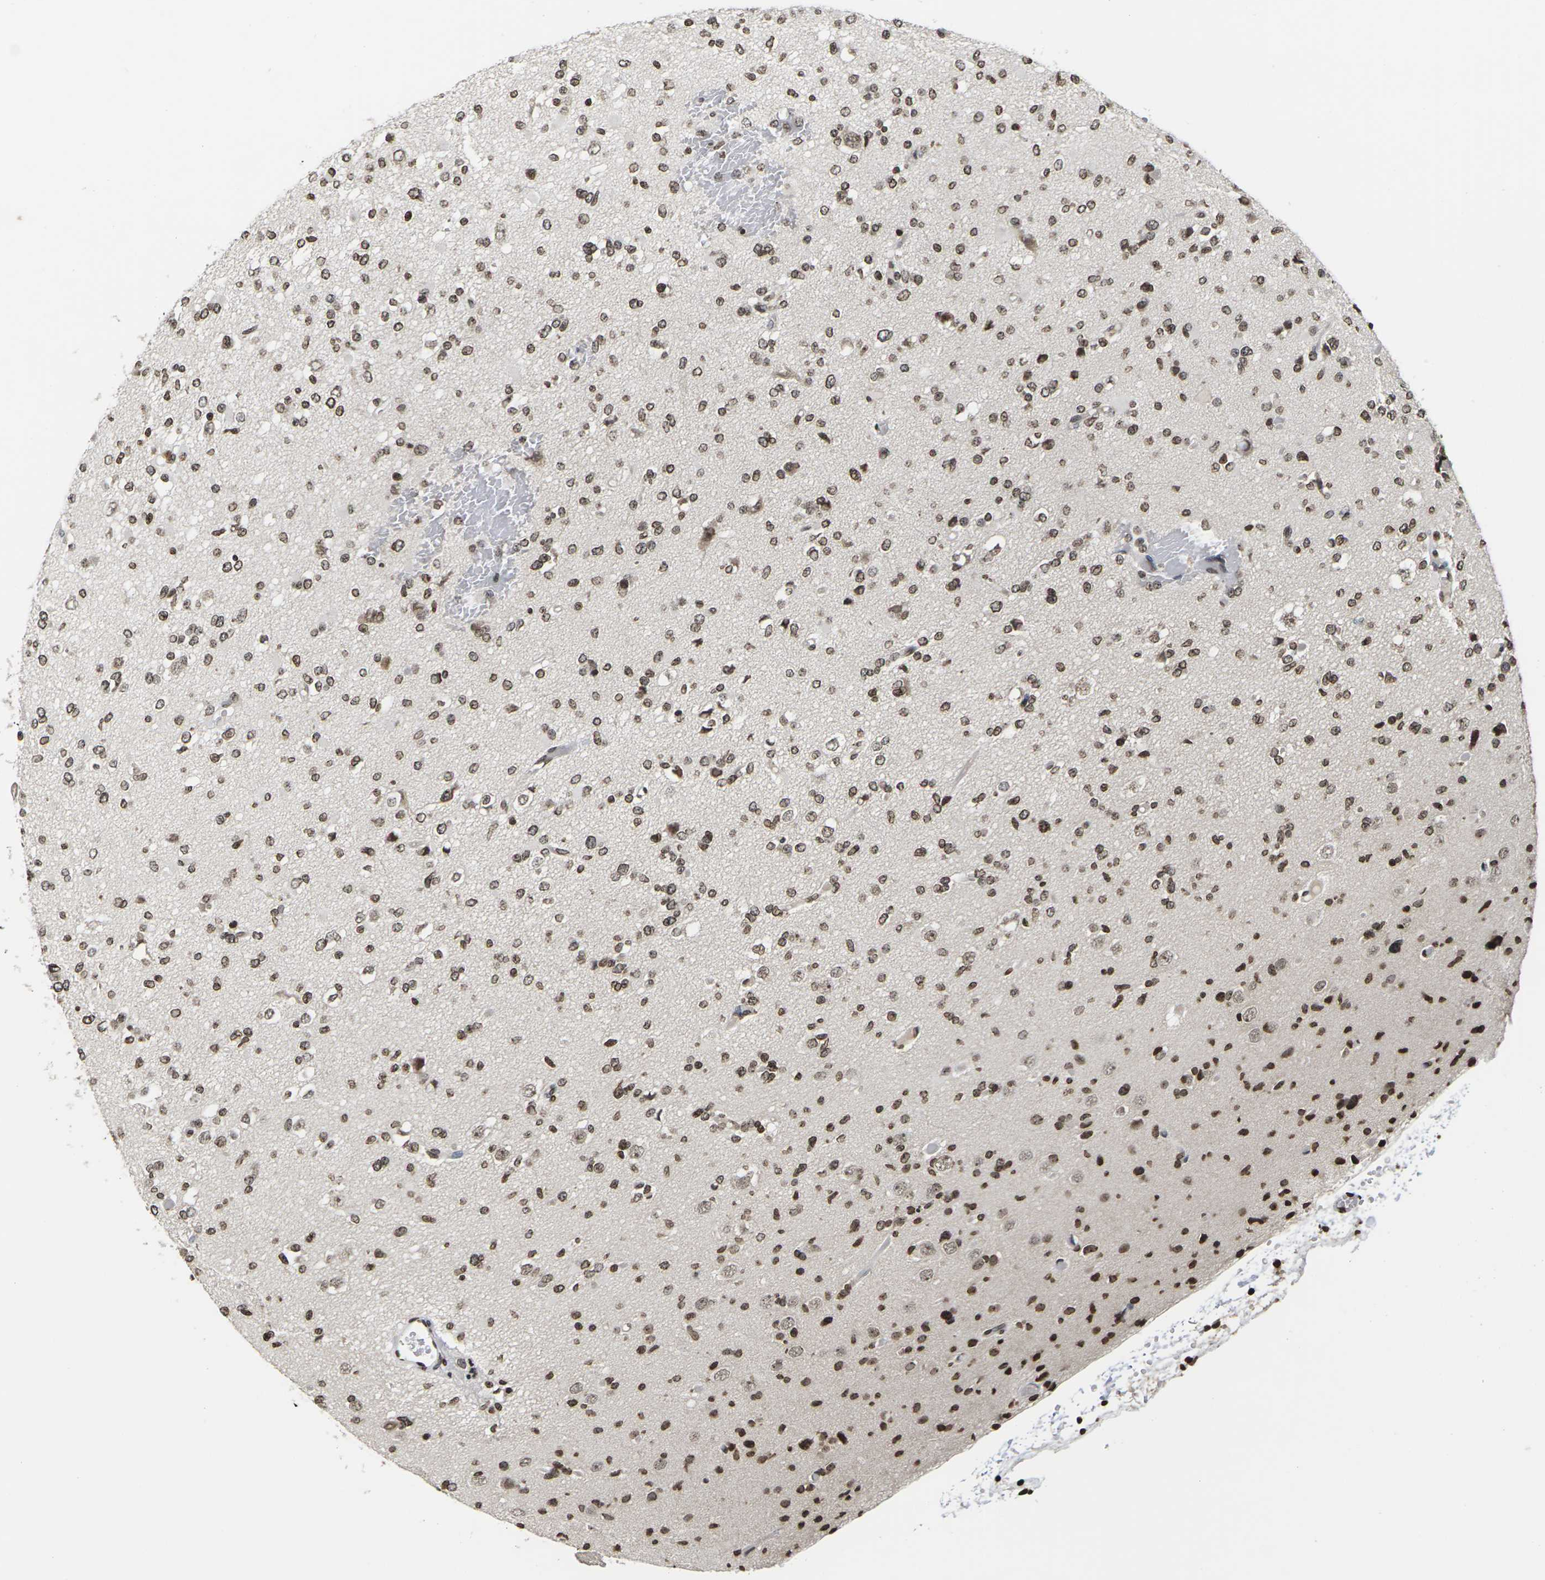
{"staining": {"intensity": "moderate", "quantity": ">75%", "location": "nuclear"}, "tissue": "glioma", "cell_type": "Tumor cells", "image_type": "cancer", "snomed": [{"axis": "morphology", "description": "Glioma, malignant, Low grade"}, {"axis": "topography", "description": "Brain"}], "caption": "A micrograph of glioma stained for a protein reveals moderate nuclear brown staining in tumor cells. (DAB (3,3'-diaminobenzidine) IHC with brightfield microscopy, high magnification).", "gene": "ETV5", "patient": {"sex": "female", "age": 22}}